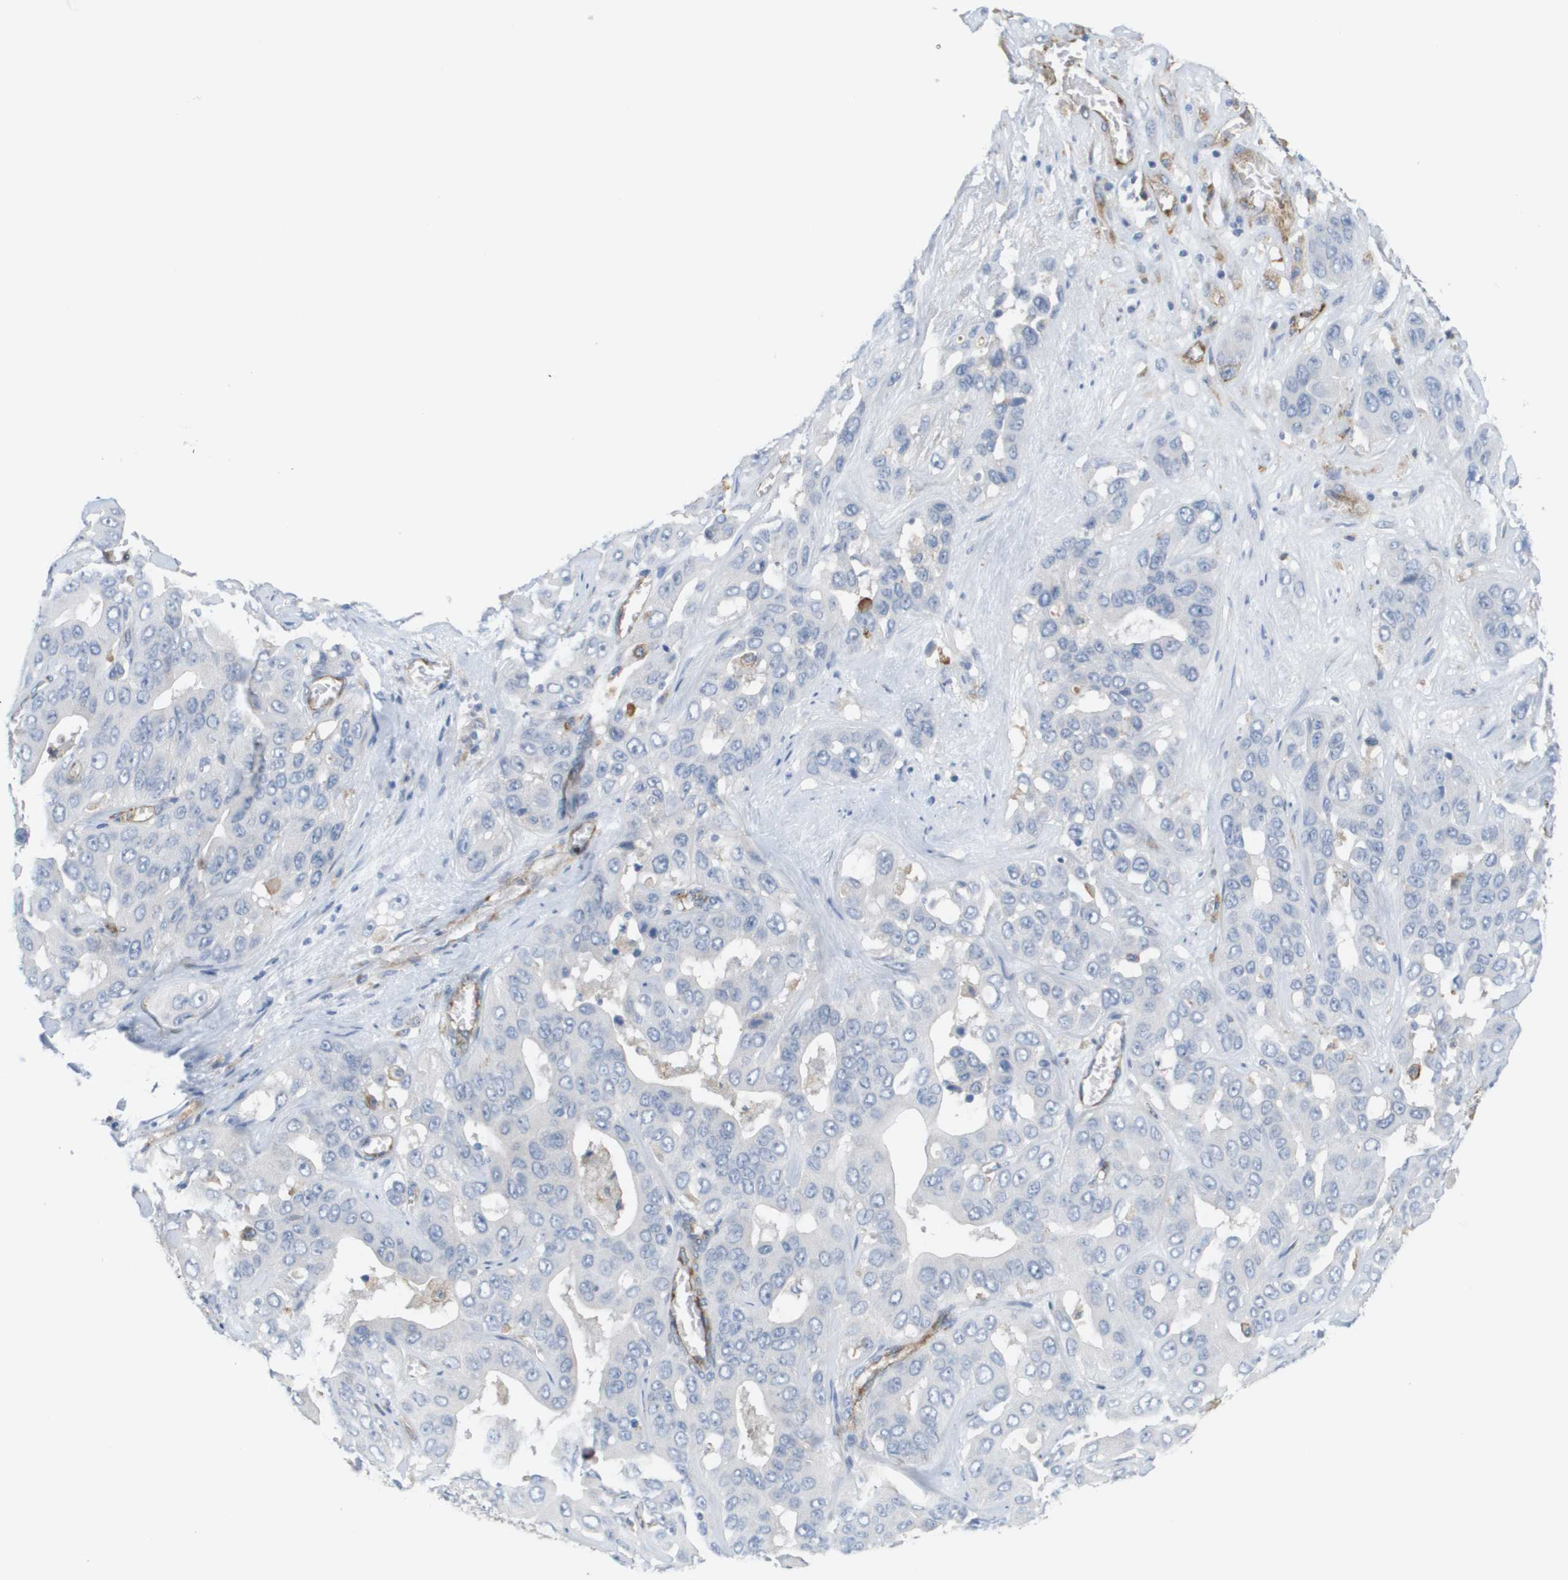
{"staining": {"intensity": "negative", "quantity": "none", "location": "none"}, "tissue": "liver cancer", "cell_type": "Tumor cells", "image_type": "cancer", "snomed": [{"axis": "morphology", "description": "Cholangiocarcinoma"}, {"axis": "topography", "description": "Liver"}], "caption": "An IHC histopathology image of liver cancer is shown. There is no staining in tumor cells of liver cancer.", "gene": "ANGPT2", "patient": {"sex": "female", "age": 52}}